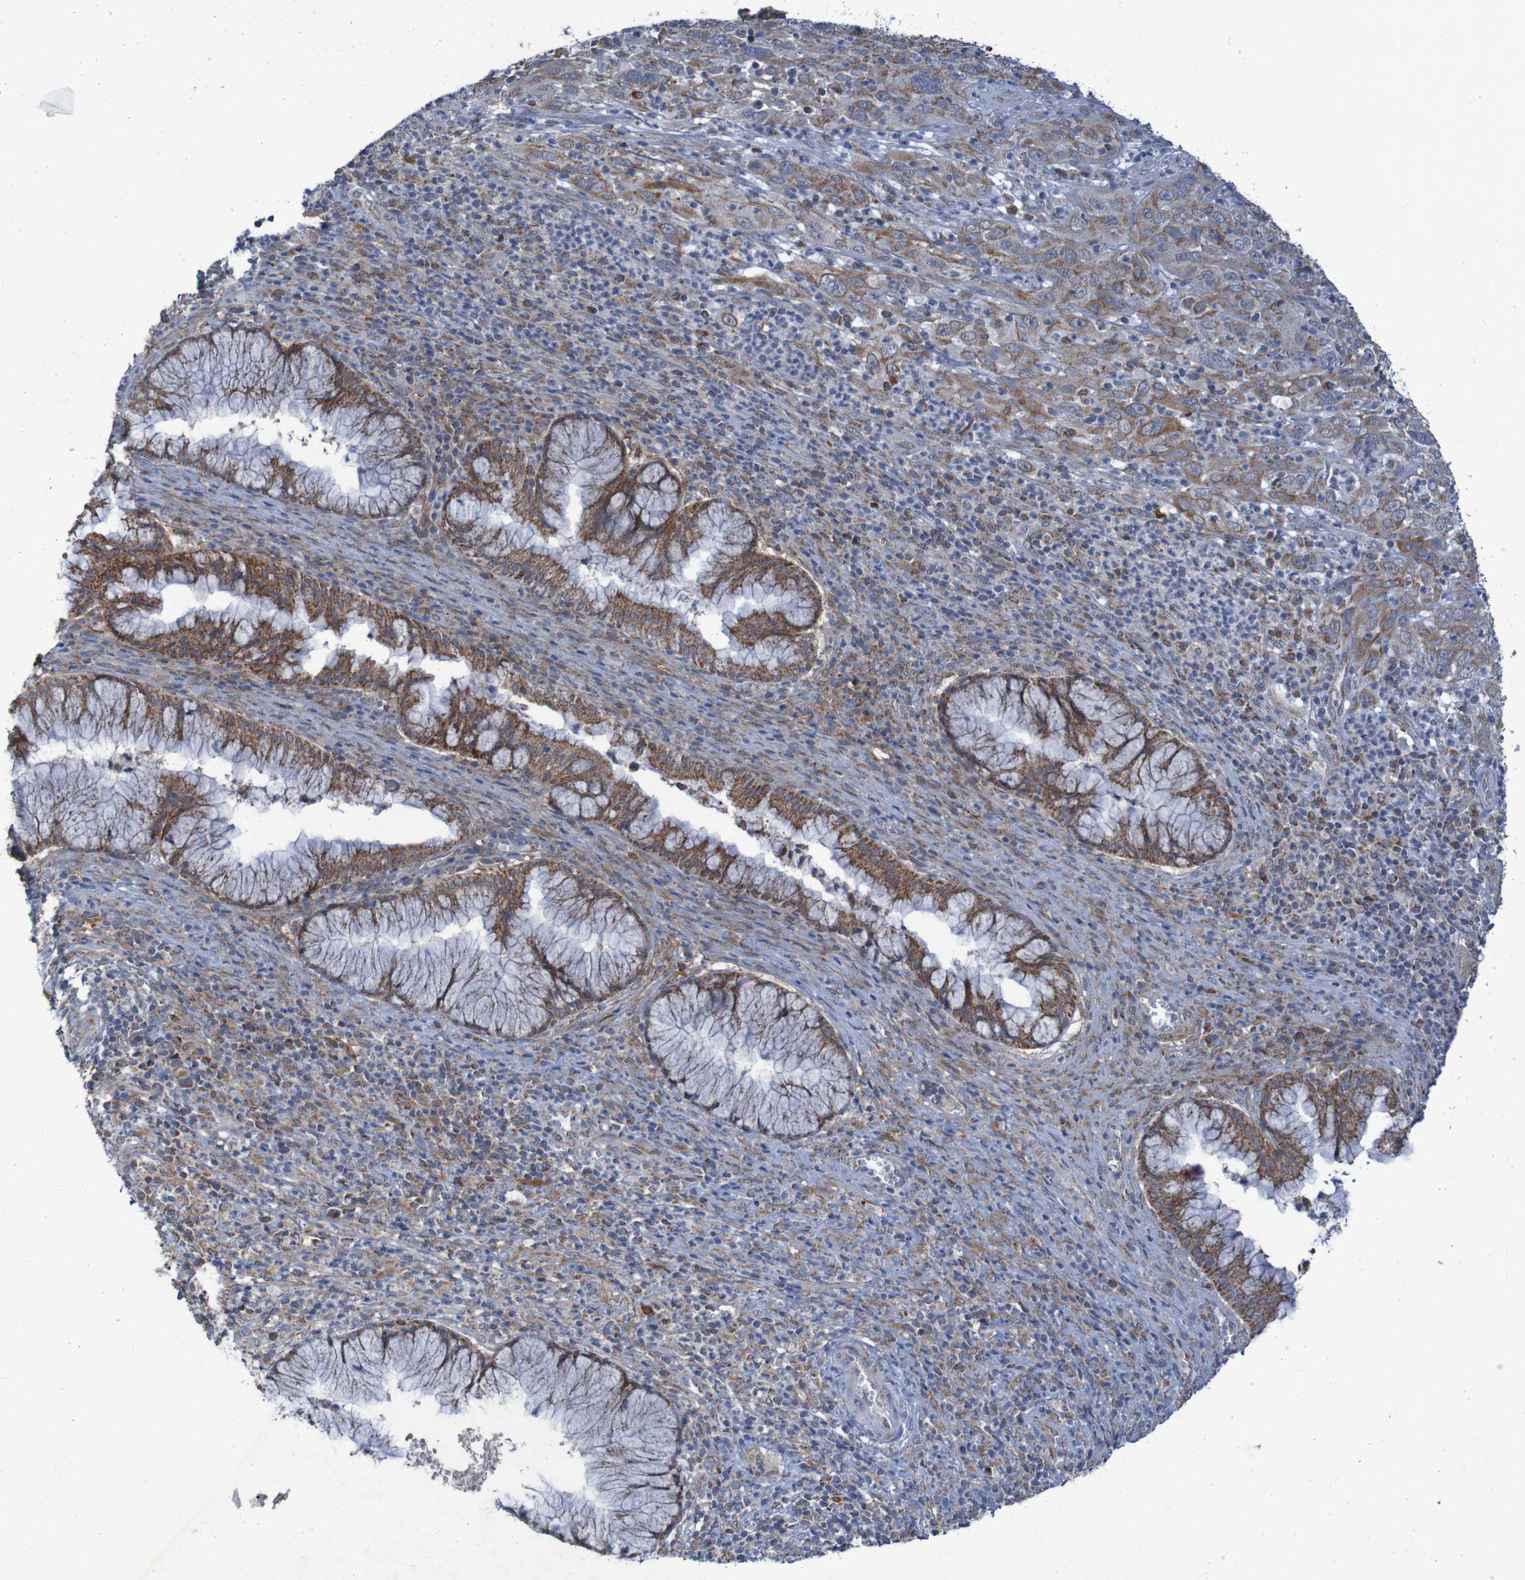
{"staining": {"intensity": "moderate", "quantity": ">75%", "location": "cytoplasmic/membranous"}, "tissue": "cervical cancer", "cell_type": "Tumor cells", "image_type": "cancer", "snomed": [{"axis": "morphology", "description": "Squamous cell carcinoma, NOS"}, {"axis": "topography", "description": "Cervix"}], "caption": "Protein analysis of squamous cell carcinoma (cervical) tissue demonstrates moderate cytoplasmic/membranous staining in about >75% of tumor cells. (IHC, brightfield microscopy, high magnification).", "gene": "CCDC51", "patient": {"sex": "female", "age": 32}}